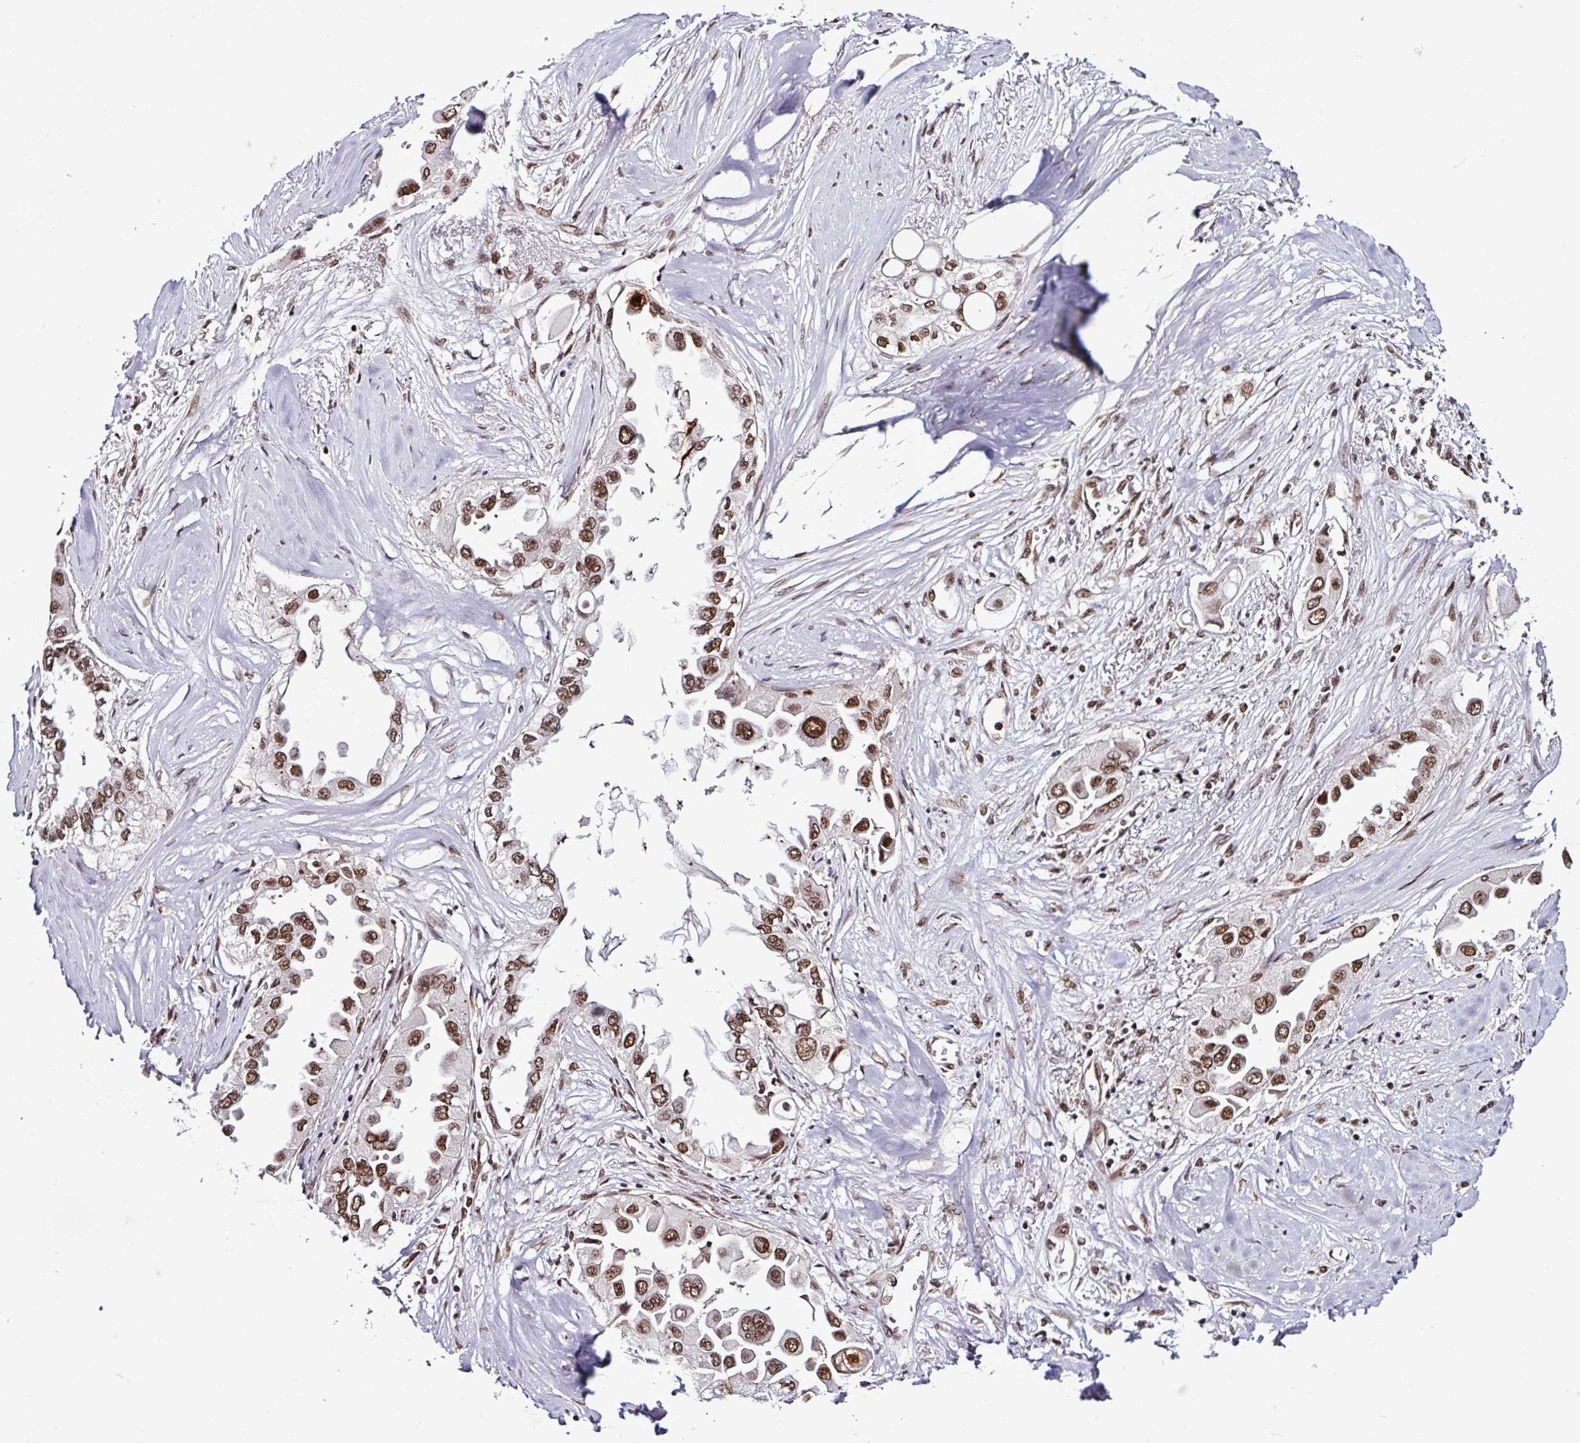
{"staining": {"intensity": "moderate", "quantity": ">75%", "location": "nuclear"}, "tissue": "lung cancer", "cell_type": "Tumor cells", "image_type": "cancer", "snomed": [{"axis": "morphology", "description": "Adenocarcinoma, NOS"}, {"axis": "topography", "description": "Lung"}], "caption": "The immunohistochemical stain shows moderate nuclear staining in tumor cells of adenocarcinoma (lung) tissue.", "gene": "MORF4L2", "patient": {"sex": "female", "age": 76}}